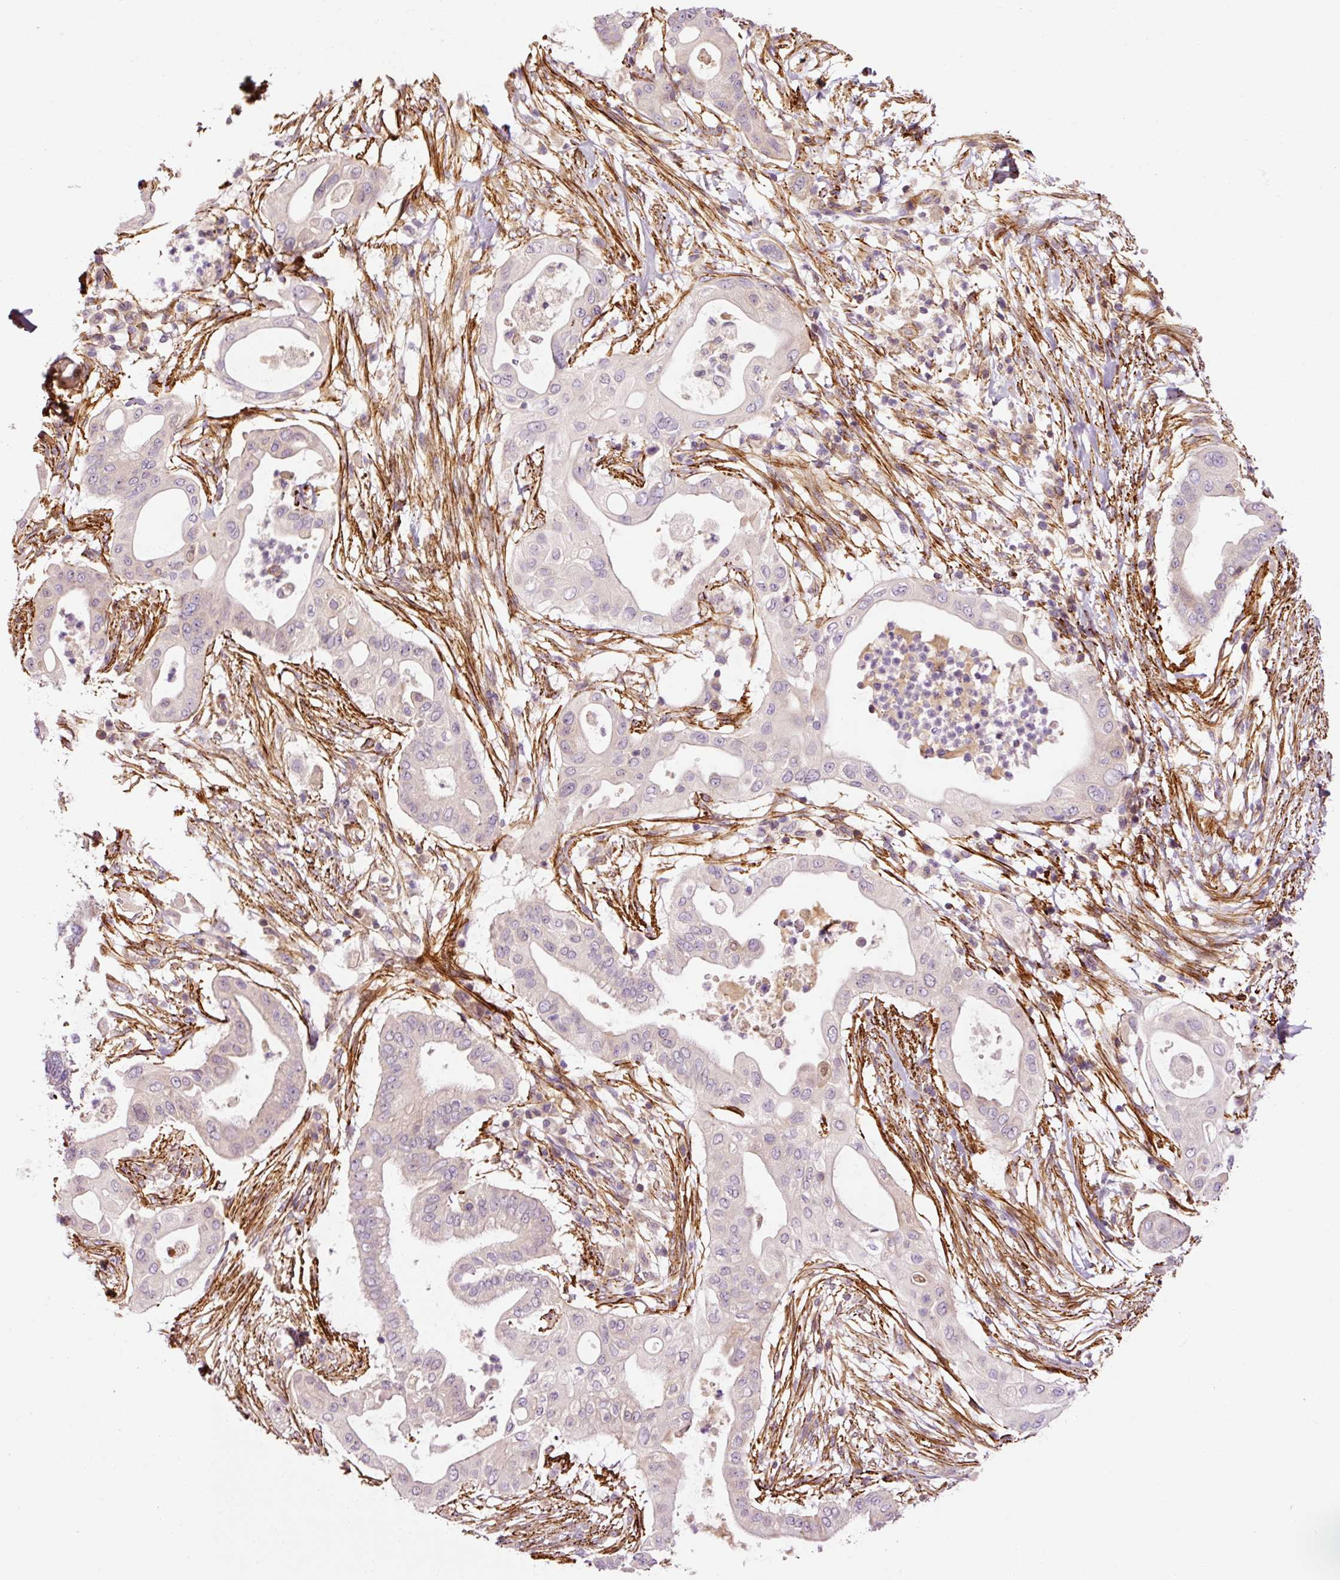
{"staining": {"intensity": "negative", "quantity": "none", "location": "none"}, "tissue": "pancreatic cancer", "cell_type": "Tumor cells", "image_type": "cancer", "snomed": [{"axis": "morphology", "description": "Adenocarcinoma, NOS"}, {"axis": "topography", "description": "Pancreas"}], "caption": "Tumor cells are negative for brown protein staining in pancreatic cancer (adenocarcinoma).", "gene": "ANKRD20A1", "patient": {"sex": "male", "age": 68}}